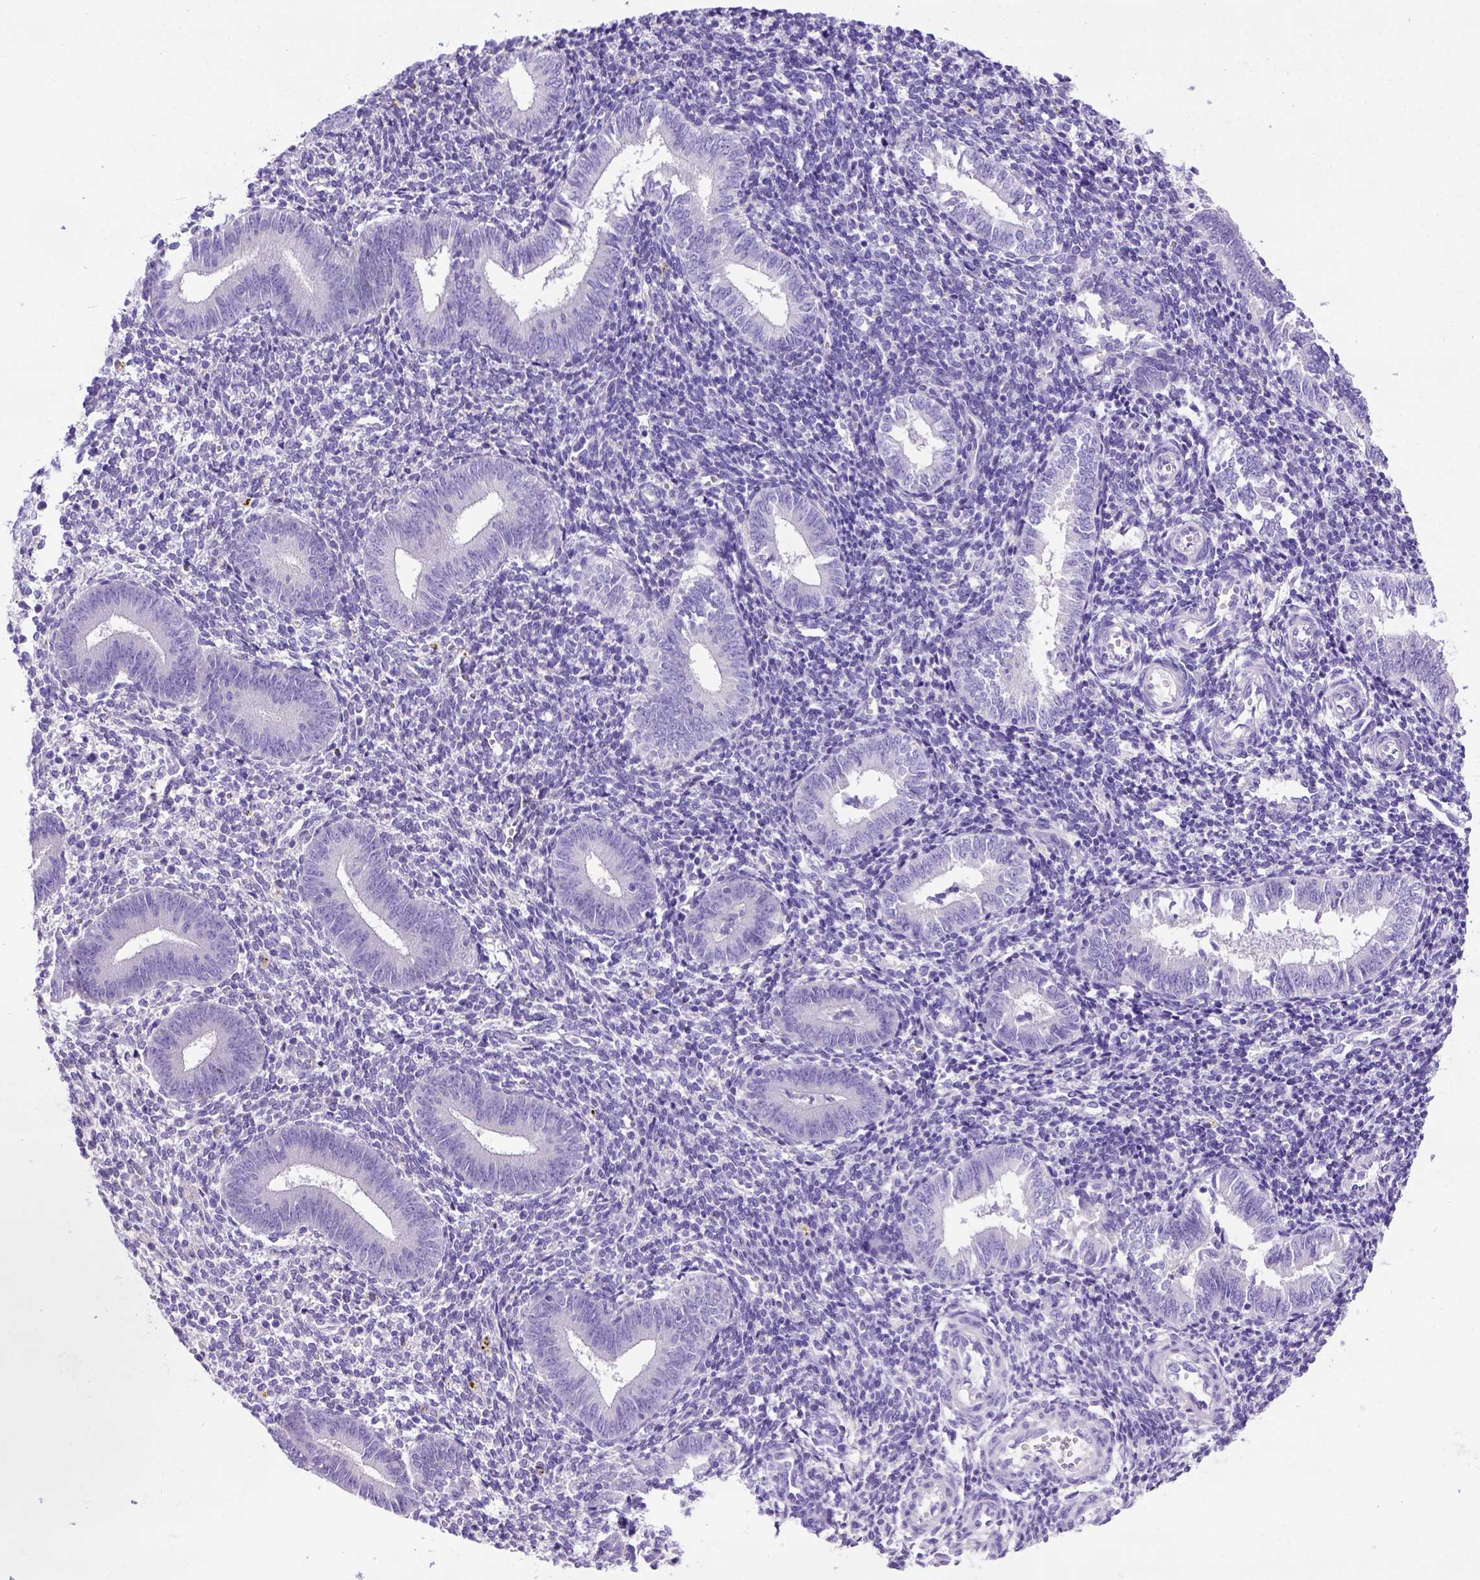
{"staining": {"intensity": "negative", "quantity": "none", "location": "none"}, "tissue": "endometrium", "cell_type": "Cells in endometrial stroma", "image_type": "normal", "snomed": [{"axis": "morphology", "description": "Normal tissue, NOS"}, {"axis": "topography", "description": "Endometrium"}], "caption": "High power microscopy image of an immunohistochemistry image of benign endometrium, revealing no significant staining in cells in endometrial stroma.", "gene": "PTGES", "patient": {"sex": "female", "age": 25}}